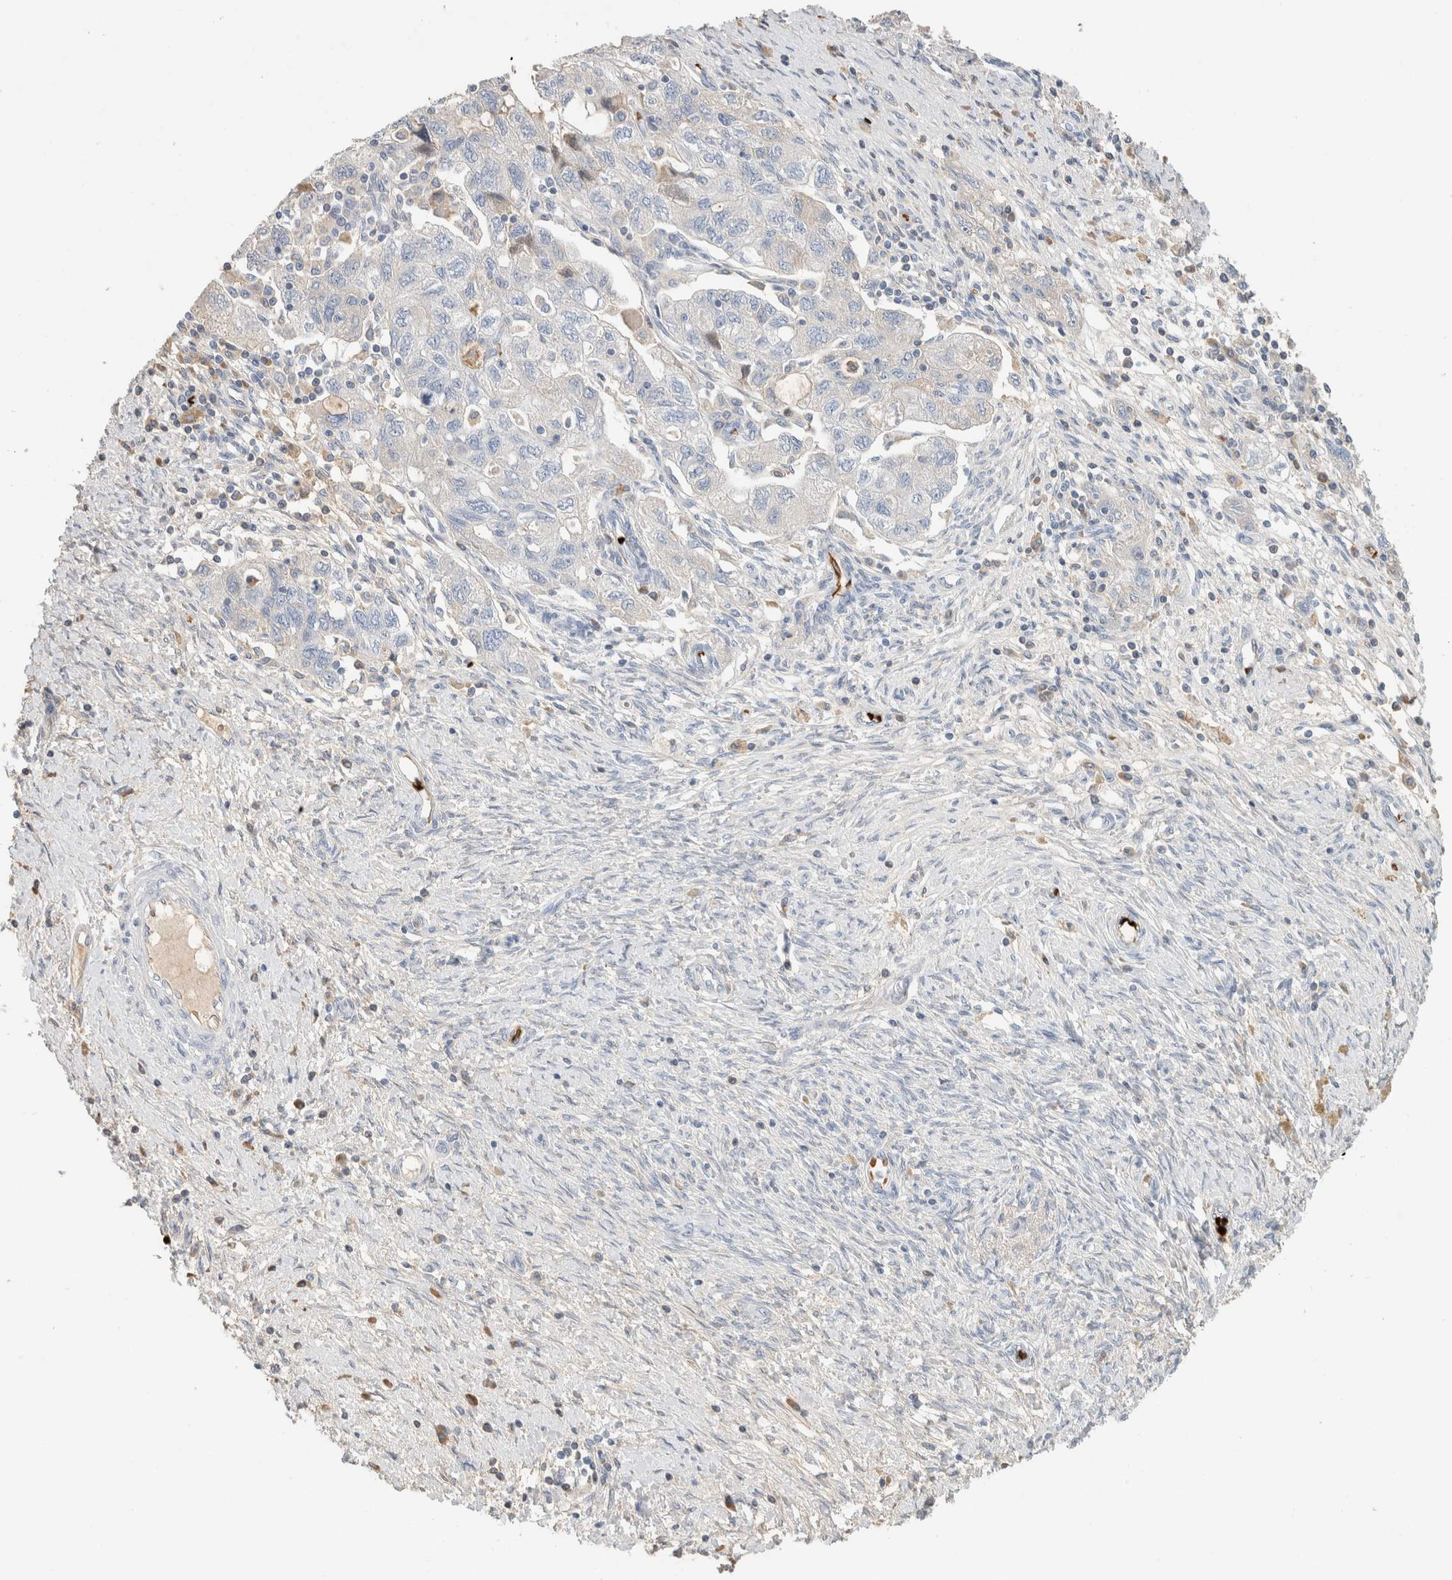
{"staining": {"intensity": "weak", "quantity": "<25%", "location": "cytoplasmic/membranous"}, "tissue": "ovarian cancer", "cell_type": "Tumor cells", "image_type": "cancer", "snomed": [{"axis": "morphology", "description": "Carcinoma, NOS"}, {"axis": "morphology", "description": "Cystadenocarcinoma, serous, NOS"}, {"axis": "topography", "description": "Ovary"}], "caption": "Tumor cells show no significant expression in ovarian cancer.", "gene": "CA1", "patient": {"sex": "female", "age": 69}}